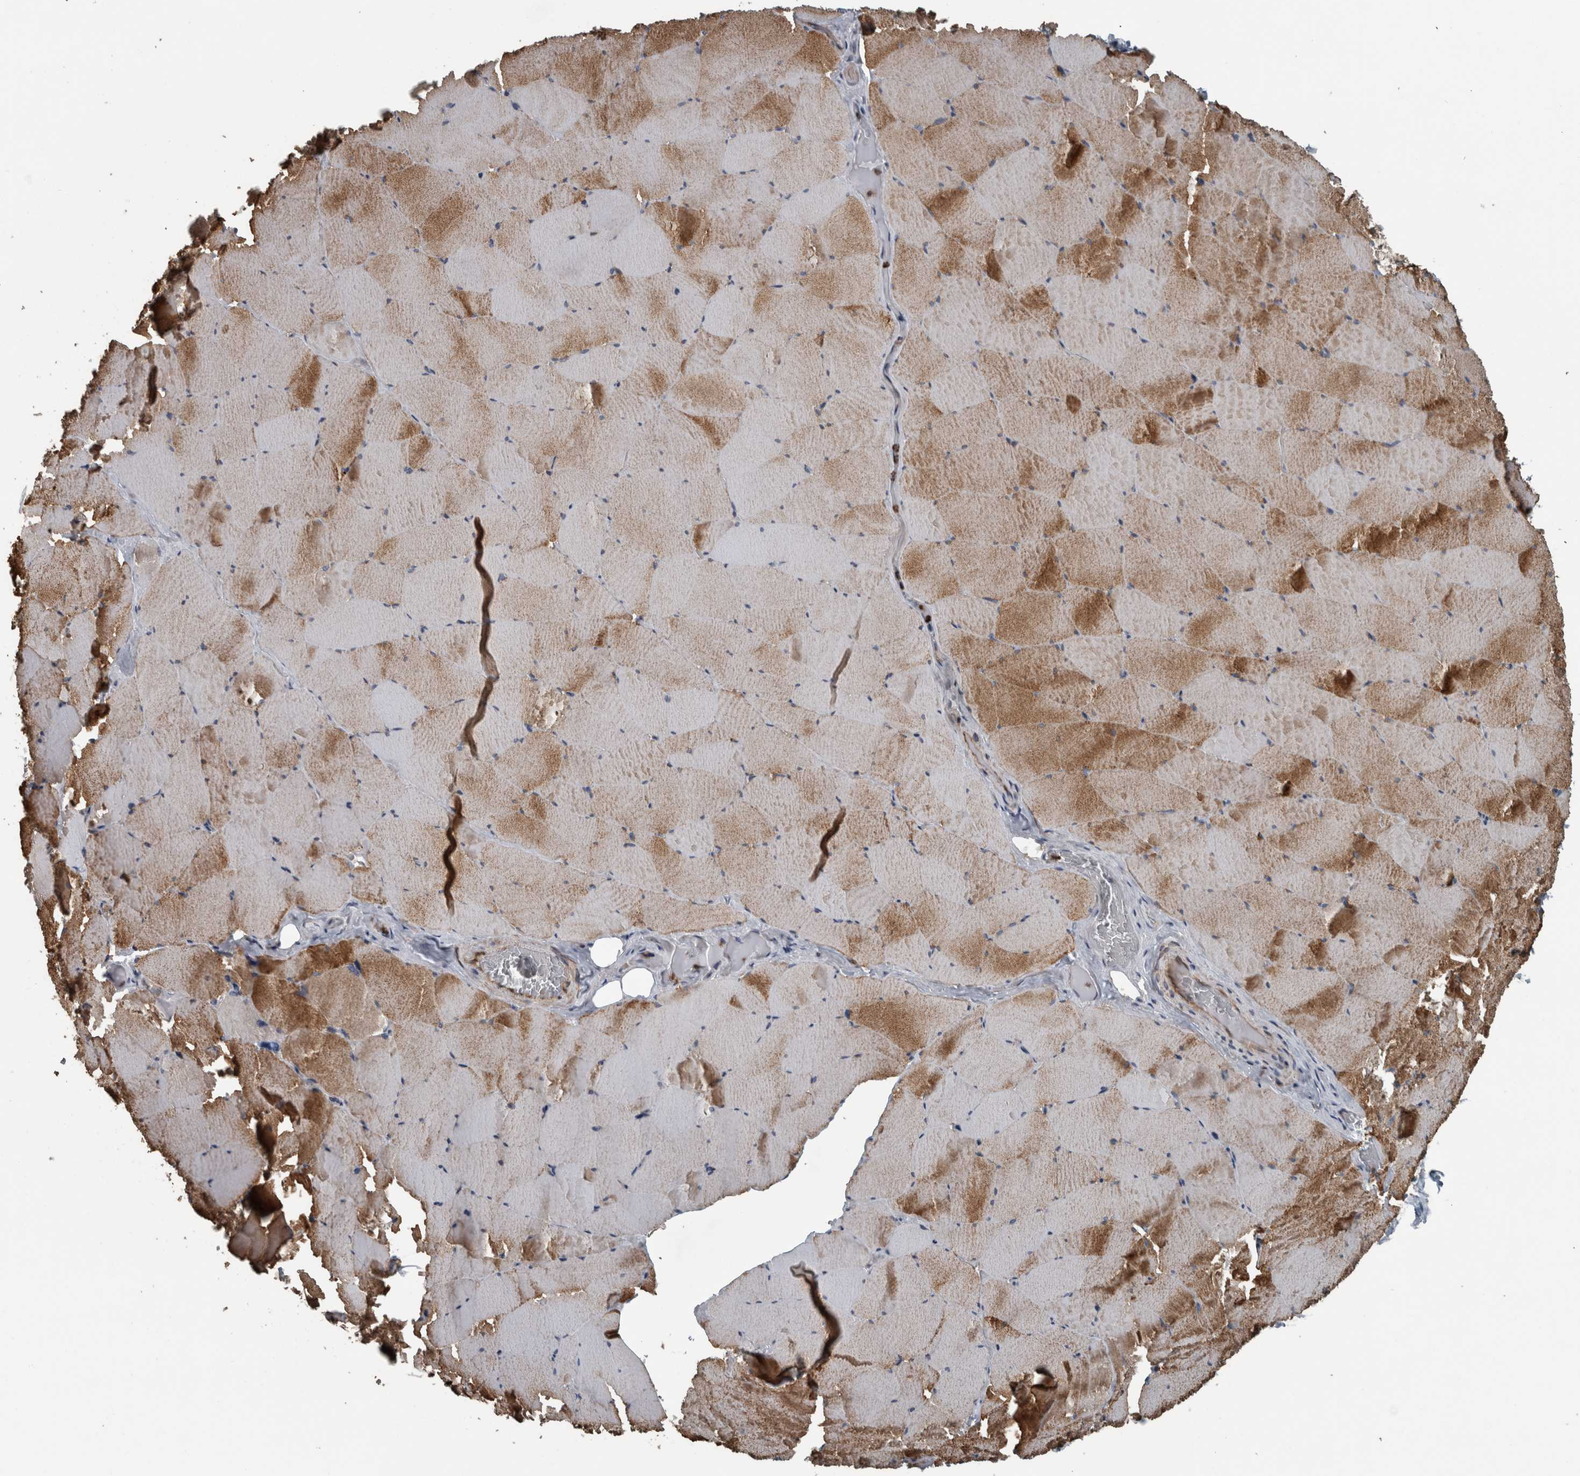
{"staining": {"intensity": "moderate", "quantity": "25%-75%", "location": "cytoplasmic/membranous"}, "tissue": "skeletal muscle", "cell_type": "Myocytes", "image_type": "normal", "snomed": [{"axis": "morphology", "description": "Normal tissue, NOS"}, {"axis": "topography", "description": "Skeletal muscle"}], "caption": "An immunohistochemistry micrograph of unremarkable tissue is shown. Protein staining in brown labels moderate cytoplasmic/membranous positivity in skeletal muscle within myocytes.", "gene": "EXOC8", "patient": {"sex": "male", "age": 62}}